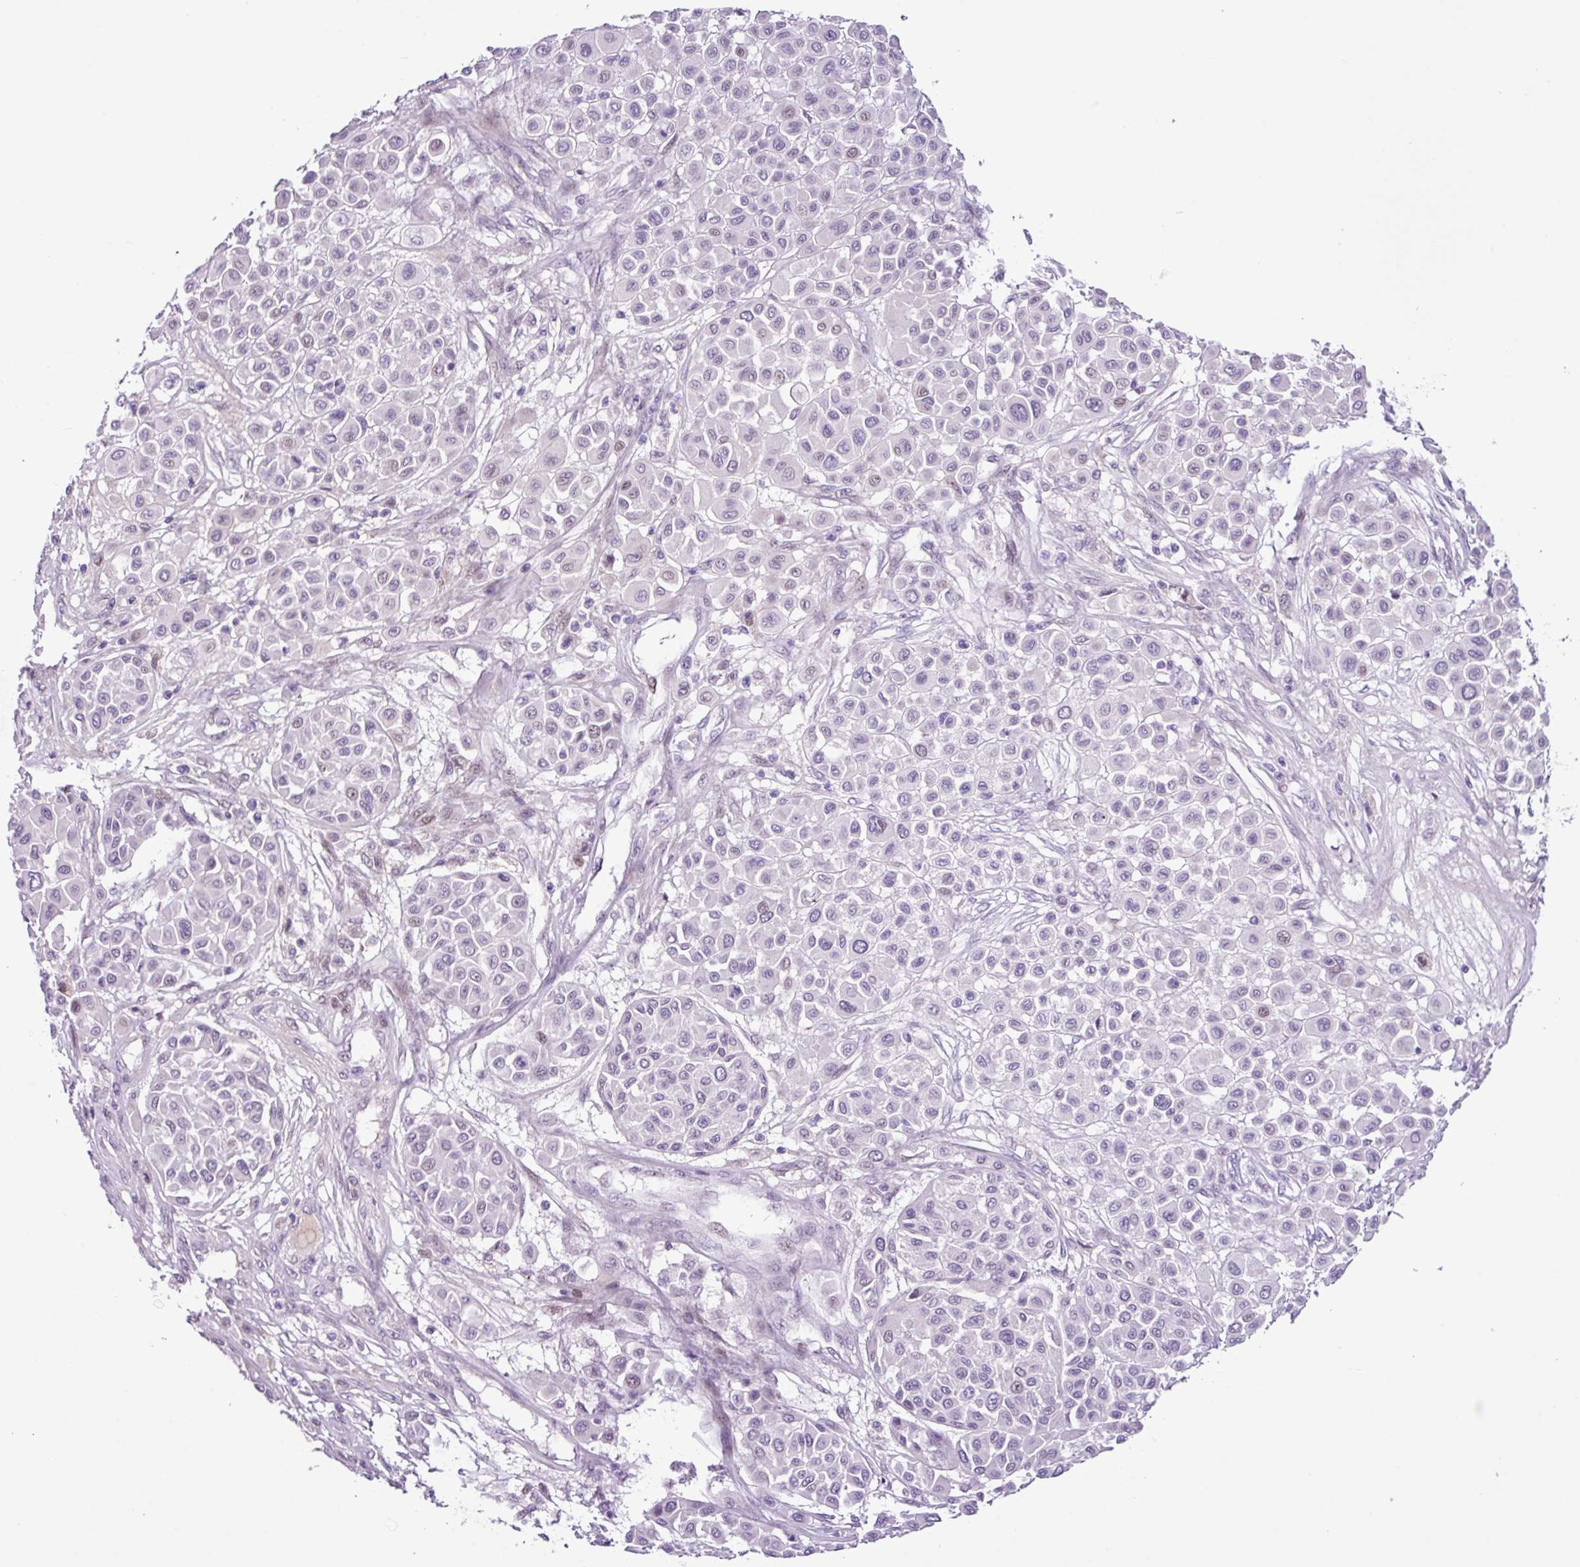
{"staining": {"intensity": "weak", "quantity": "<25%", "location": "nuclear"}, "tissue": "melanoma", "cell_type": "Tumor cells", "image_type": "cancer", "snomed": [{"axis": "morphology", "description": "Malignant melanoma, Metastatic site"}, {"axis": "topography", "description": "Soft tissue"}], "caption": "Malignant melanoma (metastatic site) was stained to show a protein in brown. There is no significant positivity in tumor cells.", "gene": "YLPM1", "patient": {"sex": "male", "age": 41}}